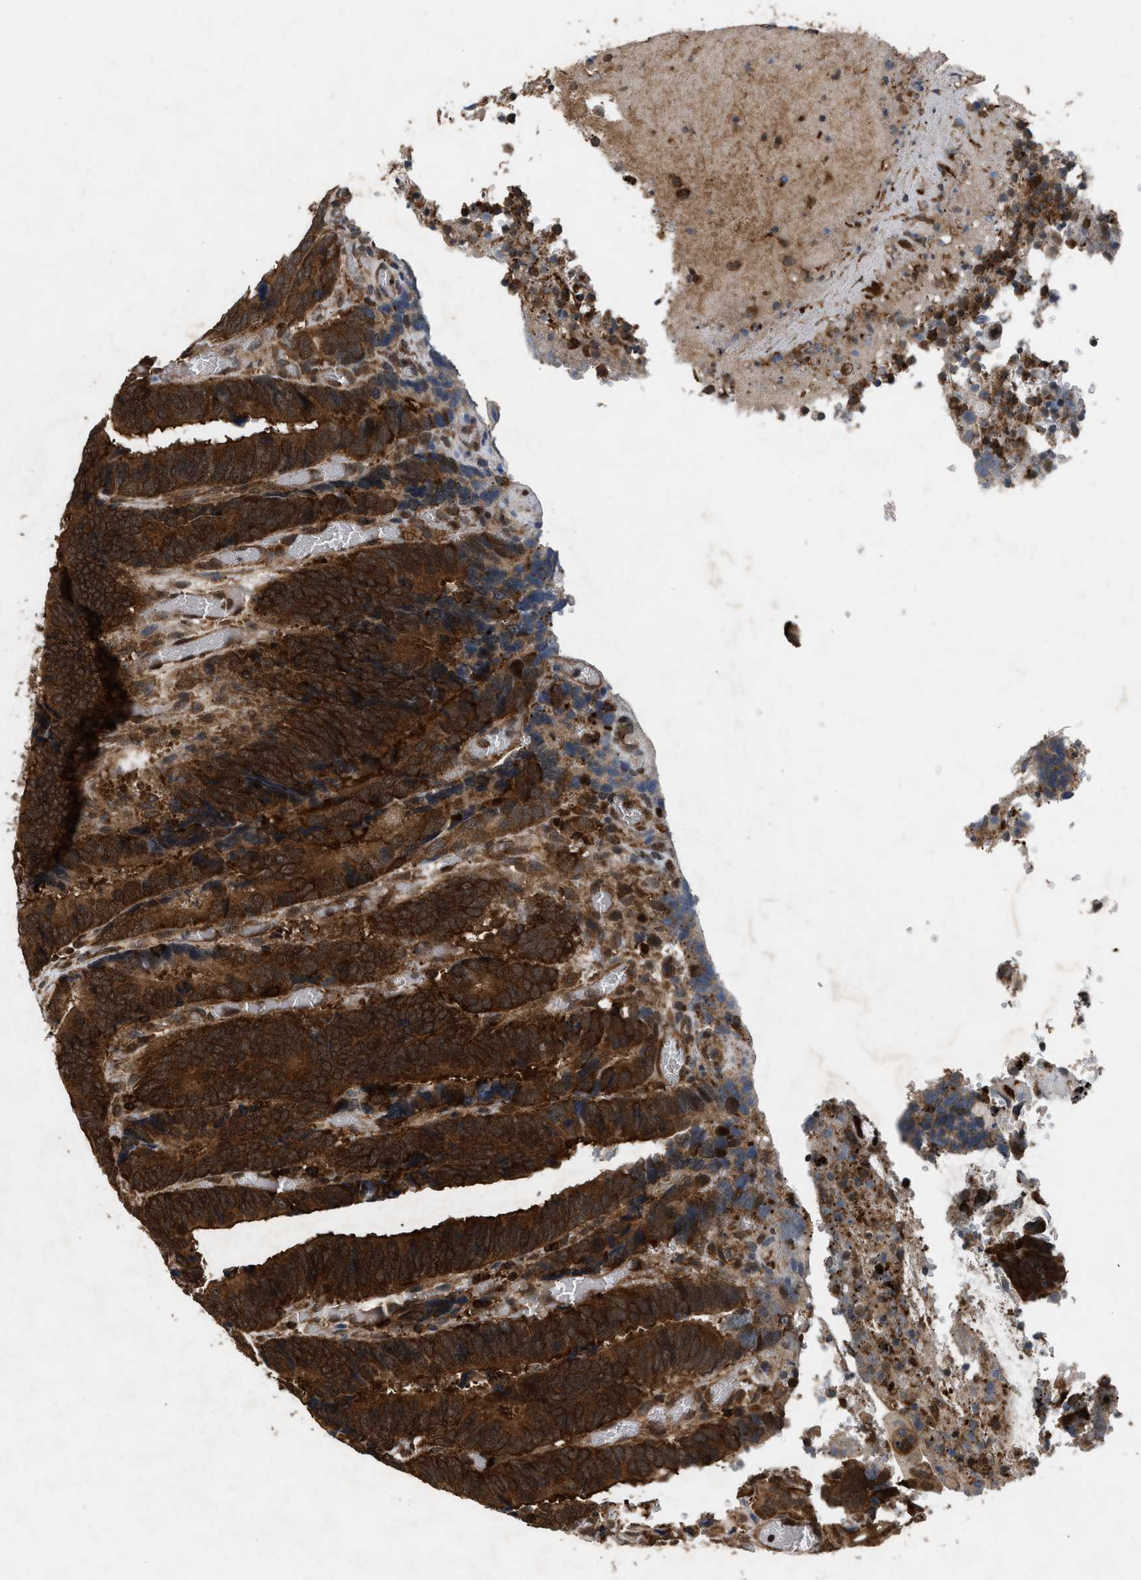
{"staining": {"intensity": "strong", "quantity": ">75%", "location": "cytoplasmic/membranous,nuclear"}, "tissue": "colorectal cancer", "cell_type": "Tumor cells", "image_type": "cancer", "snomed": [{"axis": "morphology", "description": "Adenocarcinoma, NOS"}, {"axis": "topography", "description": "Colon"}], "caption": "Immunohistochemical staining of human colorectal adenocarcinoma exhibits high levels of strong cytoplasmic/membranous and nuclear positivity in about >75% of tumor cells.", "gene": "OXSR1", "patient": {"sex": "male", "age": 72}}